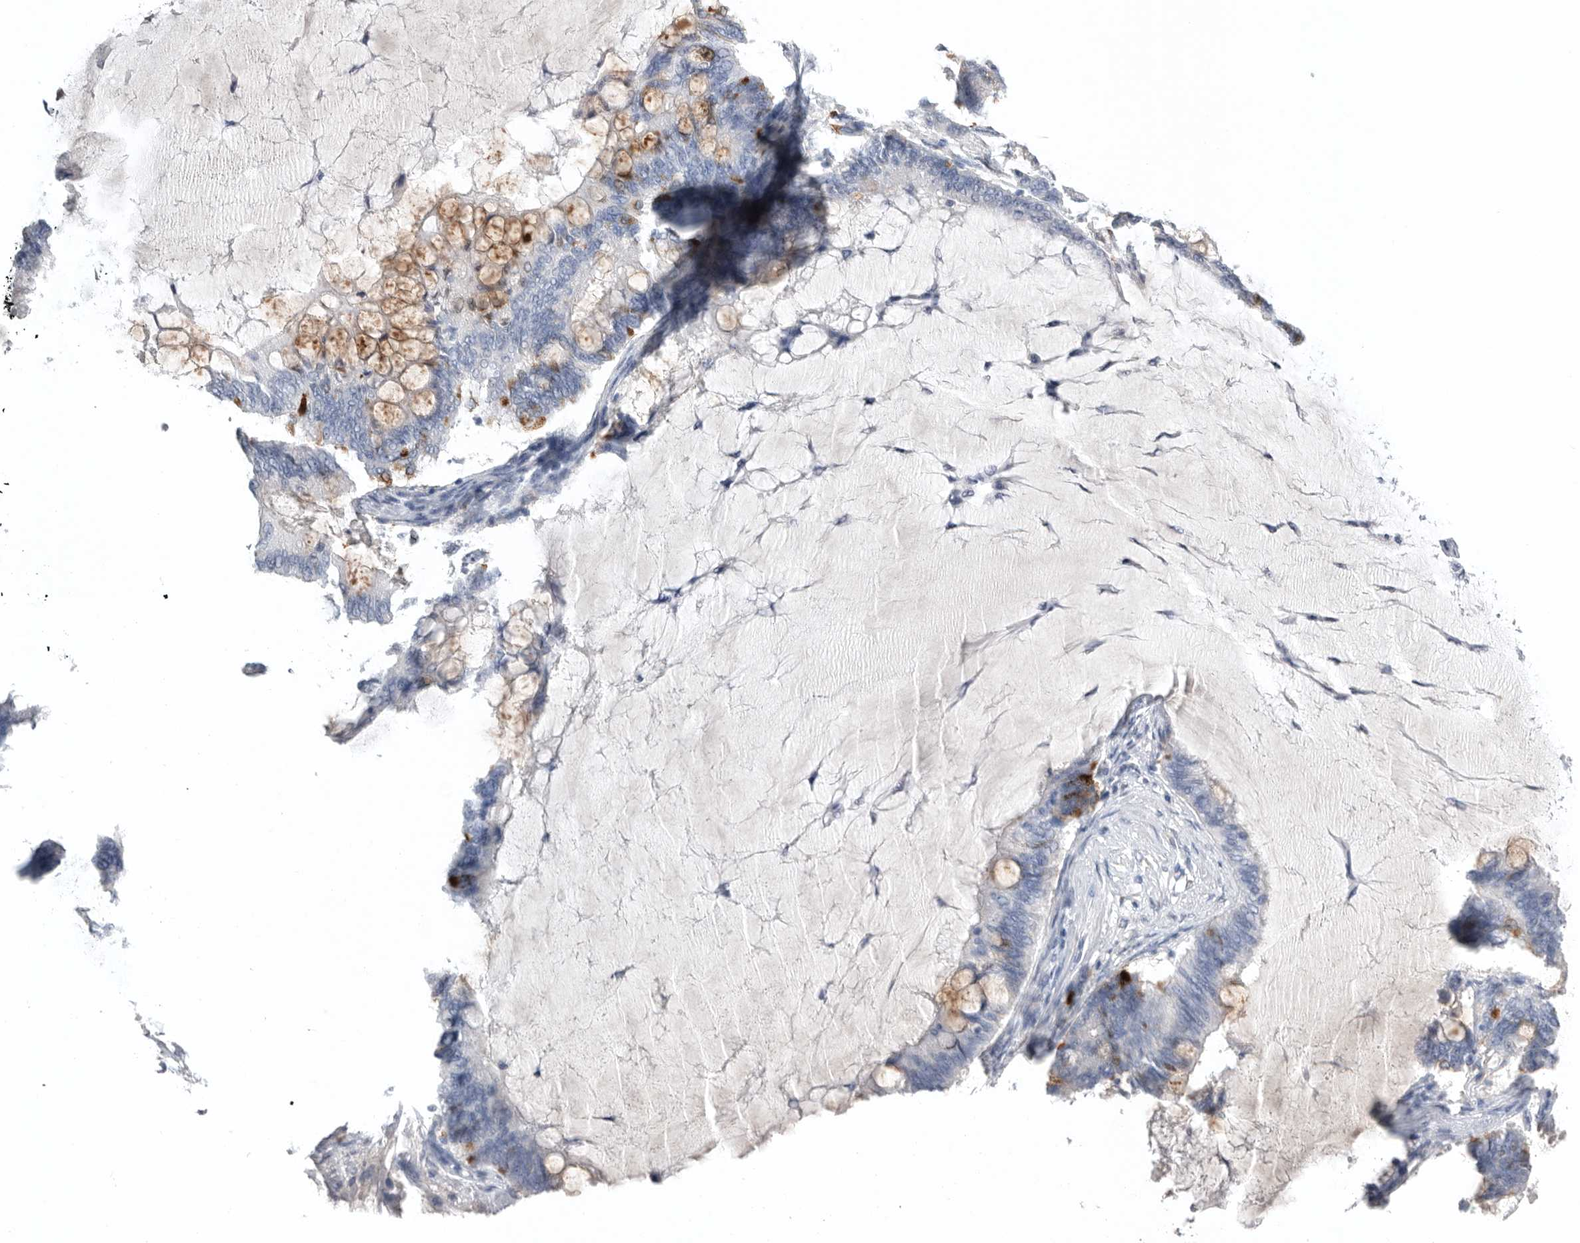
{"staining": {"intensity": "moderate", "quantity": "25%-75%", "location": "cytoplasmic/membranous"}, "tissue": "ovarian cancer", "cell_type": "Tumor cells", "image_type": "cancer", "snomed": [{"axis": "morphology", "description": "Cystadenocarcinoma, mucinous, NOS"}, {"axis": "topography", "description": "Ovary"}], "caption": "Protein staining demonstrates moderate cytoplasmic/membranous expression in approximately 25%-75% of tumor cells in ovarian cancer (mucinous cystadenocarcinoma).", "gene": "TIMP1", "patient": {"sex": "female", "age": 61}}